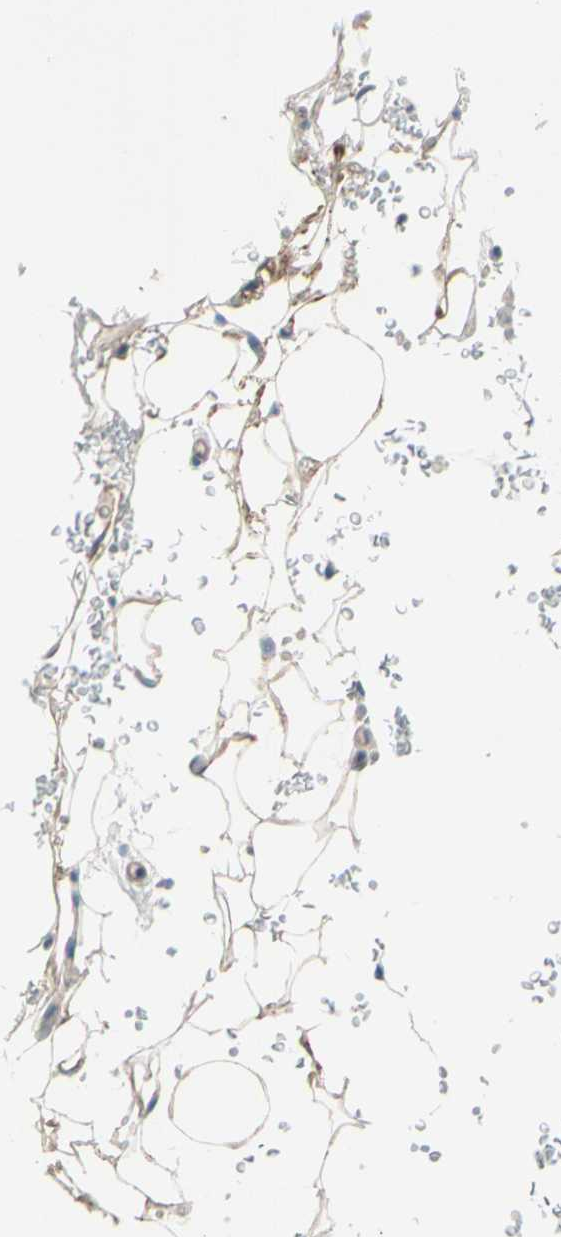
{"staining": {"intensity": "negative", "quantity": "none", "location": "none"}, "tissue": "adipose tissue", "cell_type": "Adipocytes", "image_type": "normal", "snomed": [{"axis": "morphology", "description": "Normal tissue, NOS"}, {"axis": "topography", "description": "Peripheral nerve tissue"}], "caption": "This is an immunohistochemistry image of normal human adipose tissue. There is no staining in adipocytes.", "gene": "GRAMD2B", "patient": {"sex": "male", "age": 70}}